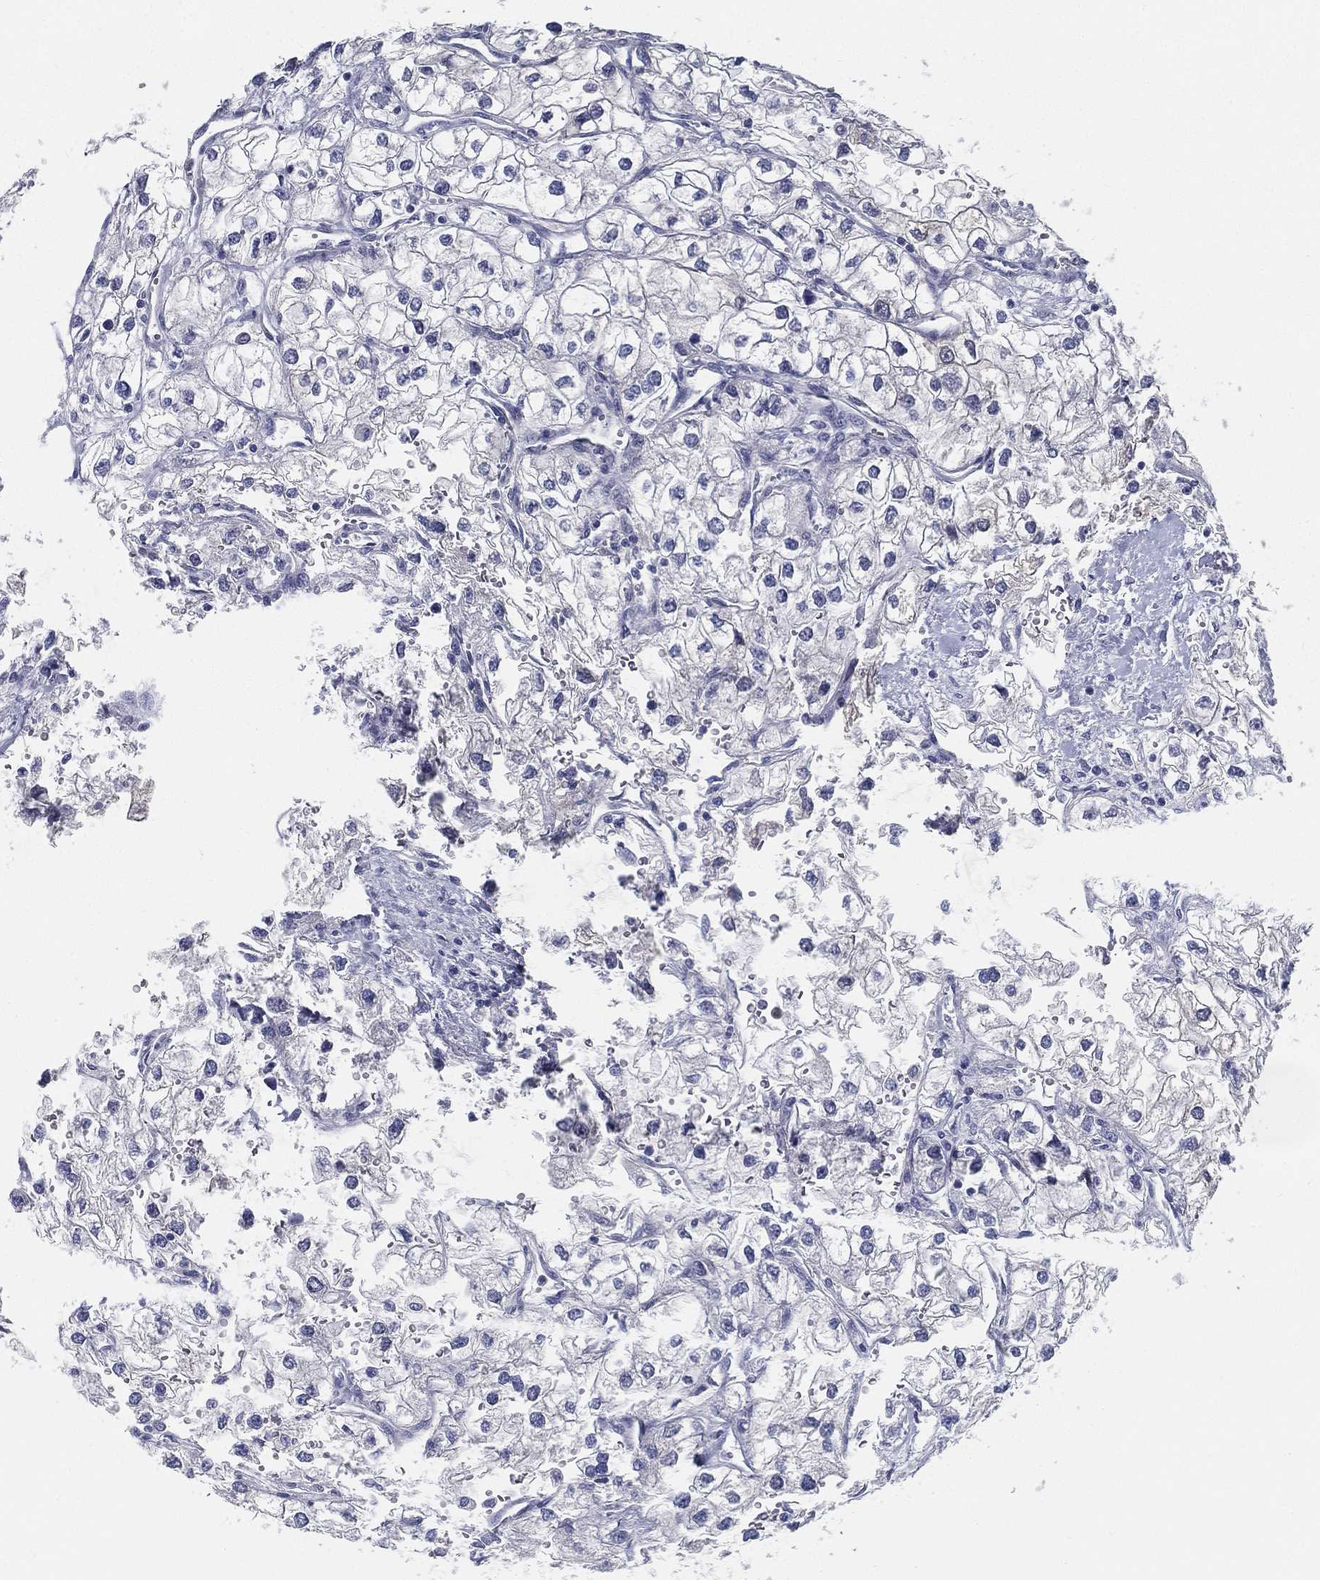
{"staining": {"intensity": "negative", "quantity": "none", "location": "none"}, "tissue": "renal cancer", "cell_type": "Tumor cells", "image_type": "cancer", "snomed": [{"axis": "morphology", "description": "Adenocarcinoma, NOS"}, {"axis": "topography", "description": "Kidney"}], "caption": "This is a photomicrograph of immunohistochemistry staining of adenocarcinoma (renal), which shows no expression in tumor cells. The staining was performed using DAB to visualize the protein expression in brown, while the nuclei were stained in blue with hematoxylin (Magnification: 20x).", "gene": "STS", "patient": {"sex": "male", "age": 59}}